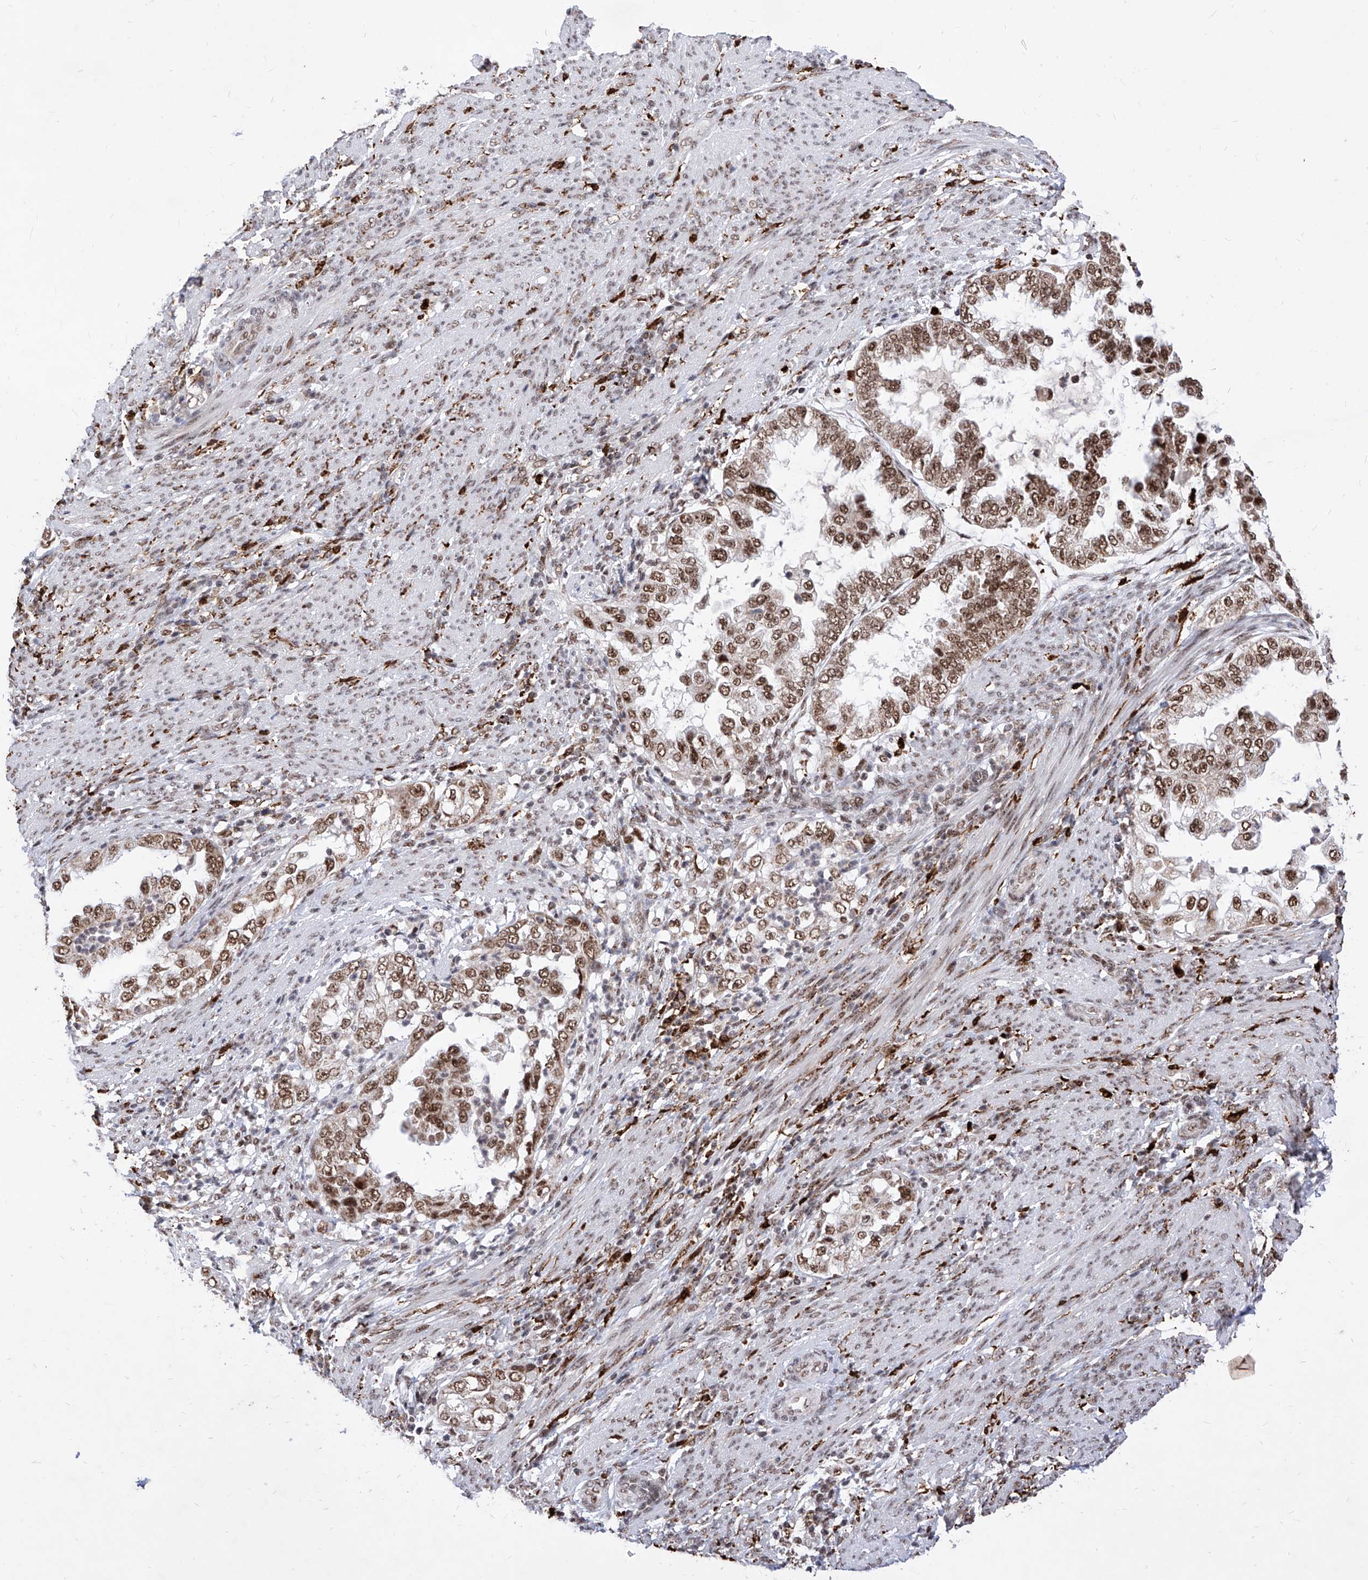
{"staining": {"intensity": "moderate", "quantity": ">75%", "location": "nuclear"}, "tissue": "endometrial cancer", "cell_type": "Tumor cells", "image_type": "cancer", "snomed": [{"axis": "morphology", "description": "Adenocarcinoma, NOS"}, {"axis": "topography", "description": "Endometrium"}], "caption": "Brown immunohistochemical staining in endometrial adenocarcinoma displays moderate nuclear staining in approximately >75% of tumor cells.", "gene": "PHF5A", "patient": {"sex": "female", "age": 85}}